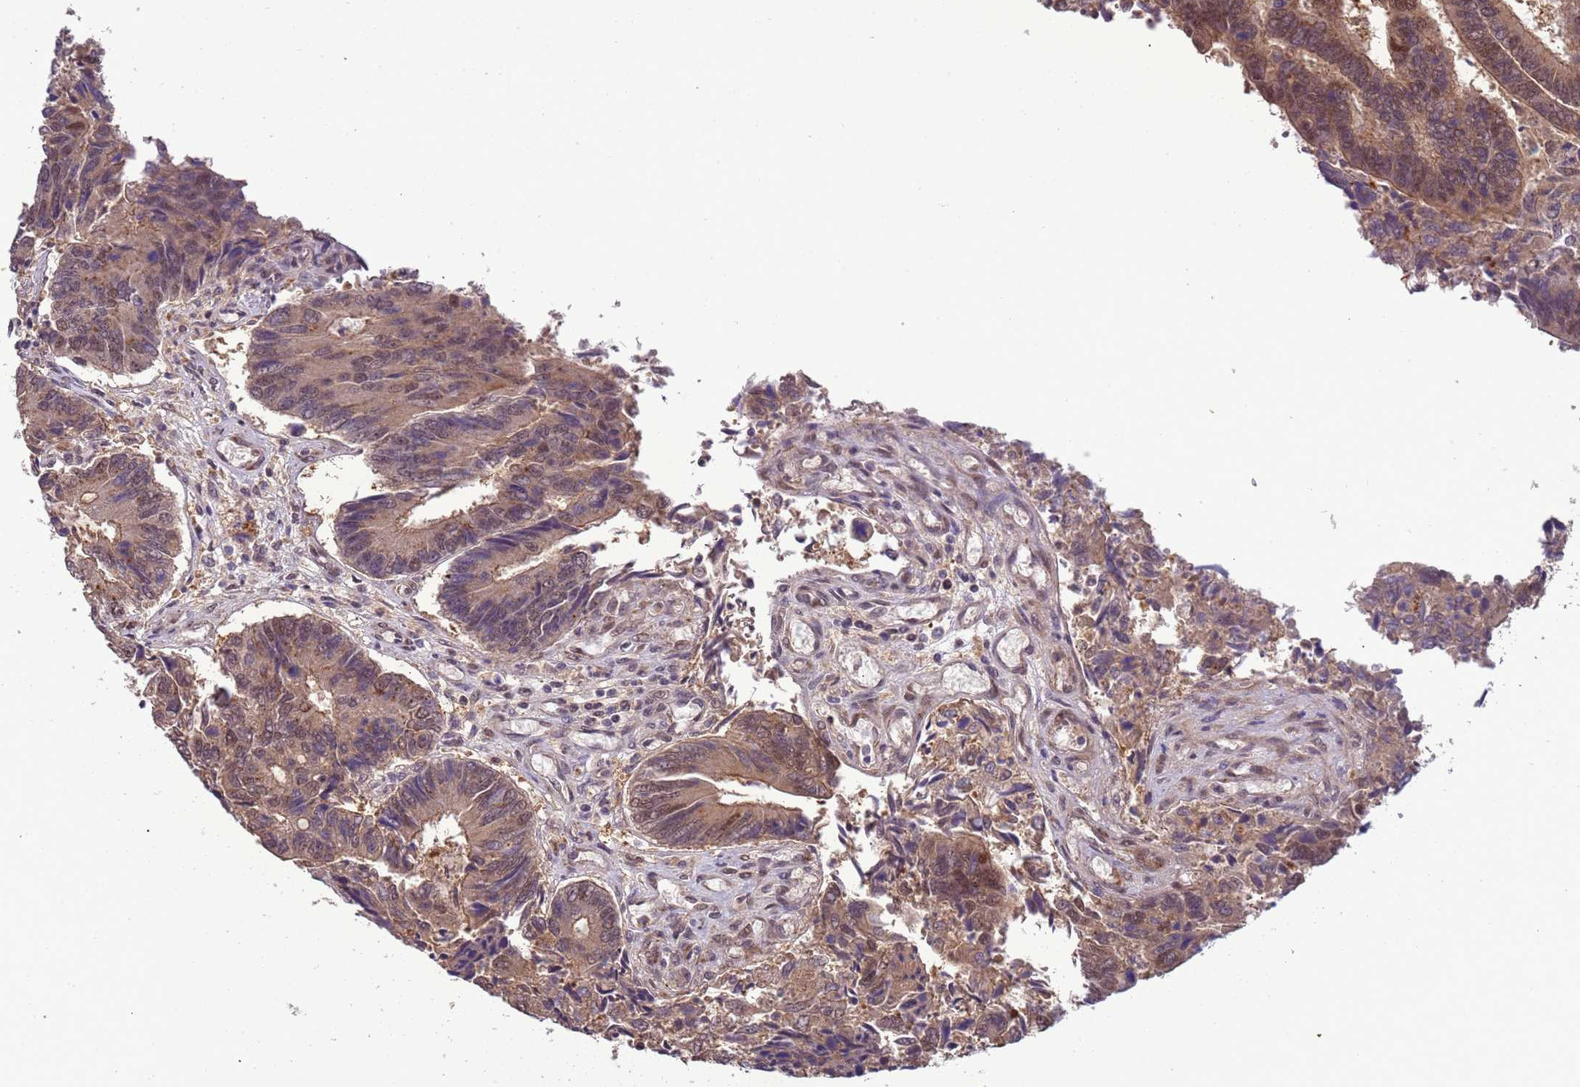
{"staining": {"intensity": "moderate", "quantity": ">75%", "location": "cytoplasmic/membranous,nuclear"}, "tissue": "colorectal cancer", "cell_type": "Tumor cells", "image_type": "cancer", "snomed": [{"axis": "morphology", "description": "Adenocarcinoma, NOS"}, {"axis": "topography", "description": "Colon"}], "caption": "Human colorectal cancer (adenocarcinoma) stained with a brown dye displays moderate cytoplasmic/membranous and nuclear positive positivity in approximately >75% of tumor cells.", "gene": "ZBTB5", "patient": {"sex": "female", "age": 67}}